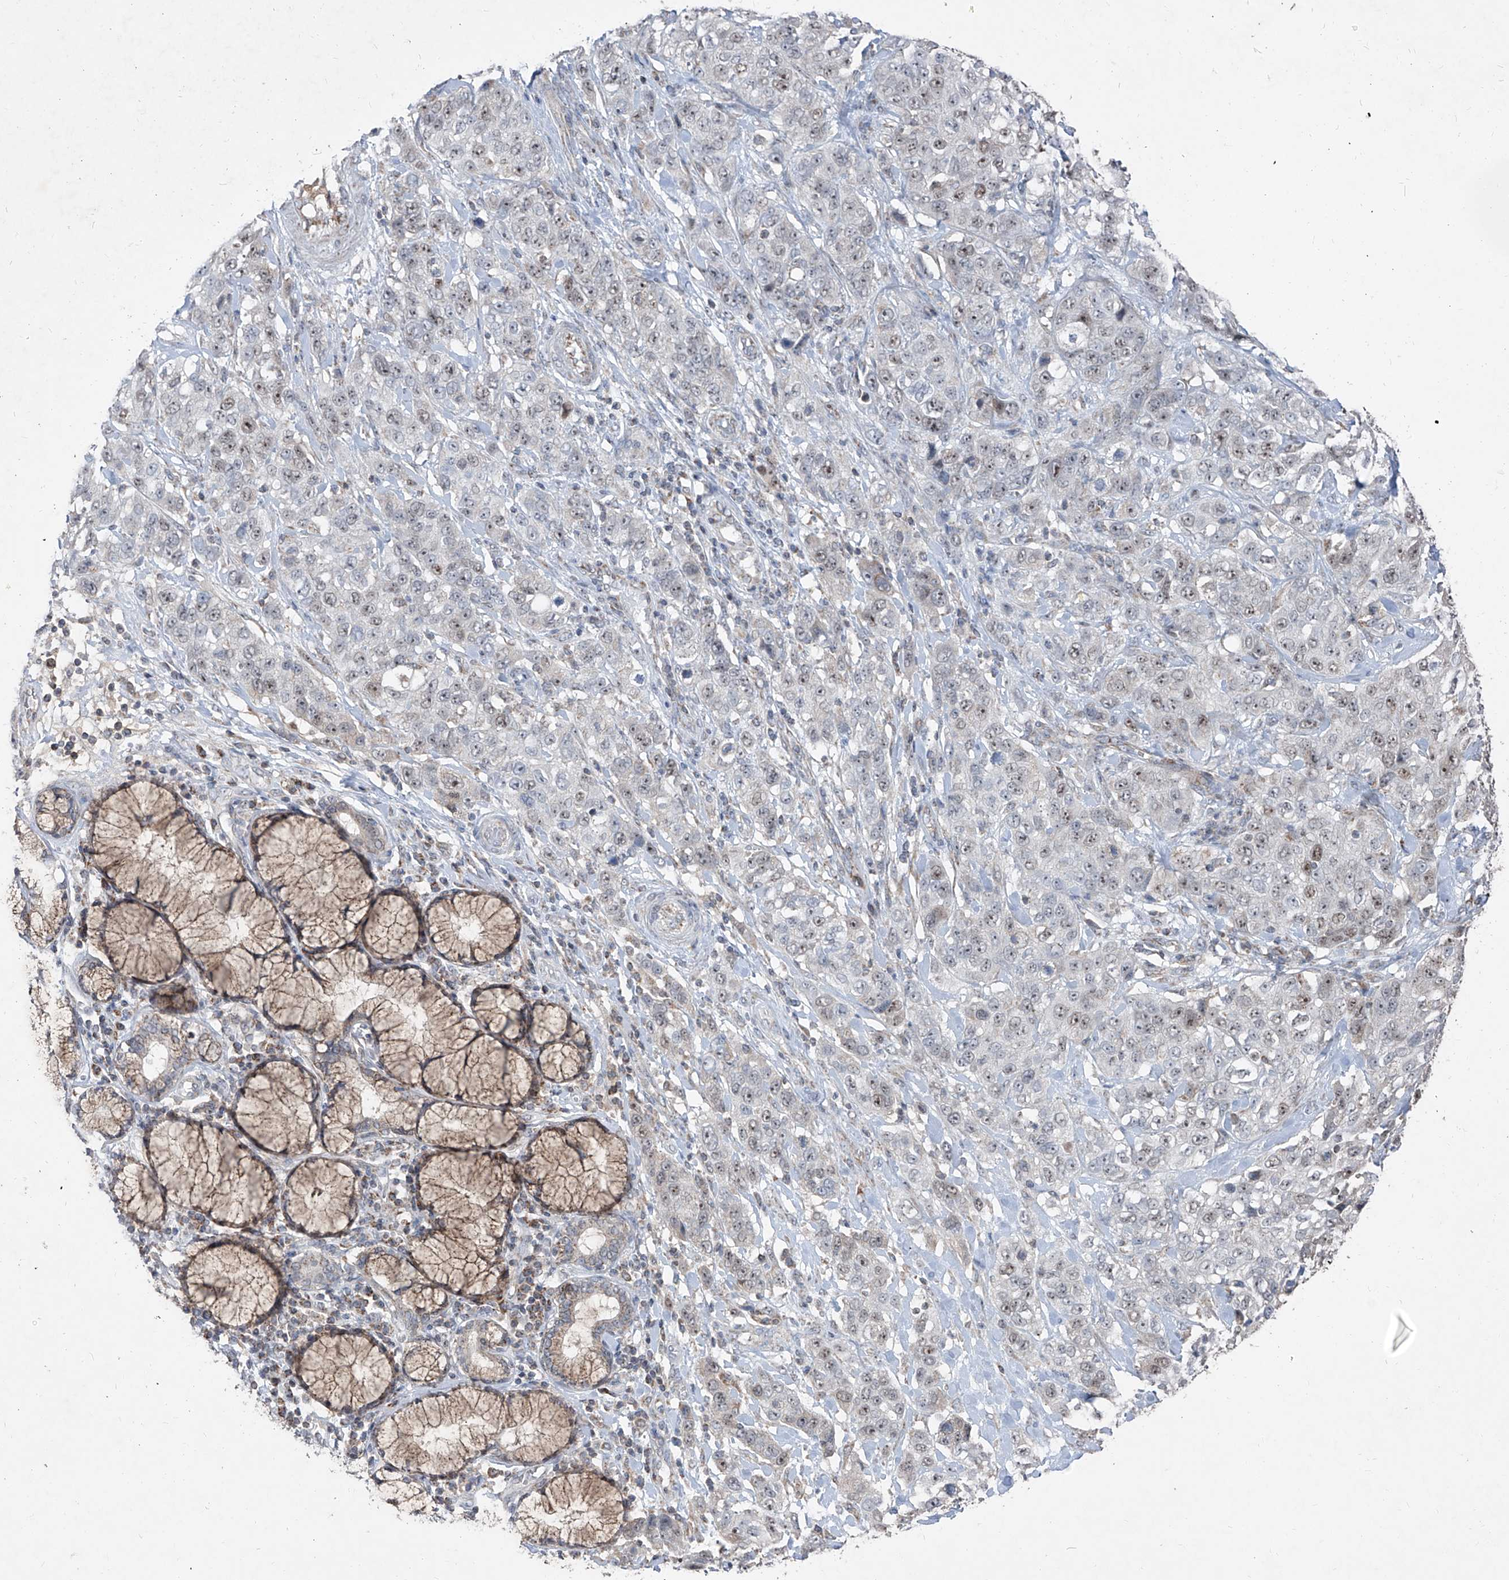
{"staining": {"intensity": "weak", "quantity": "25%-75%", "location": "nuclear"}, "tissue": "stomach cancer", "cell_type": "Tumor cells", "image_type": "cancer", "snomed": [{"axis": "morphology", "description": "Adenocarcinoma, NOS"}, {"axis": "topography", "description": "Stomach"}], "caption": "This image shows stomach adenocarcinoma stained with immunohistochemistry to label a protein in brown. The nuclear of tumor cells show weak positivity for the protein. Nuclei are counter-stained blue.", "gene": "NDUFB3", "patient": {"sex": "male", "age": 48}}